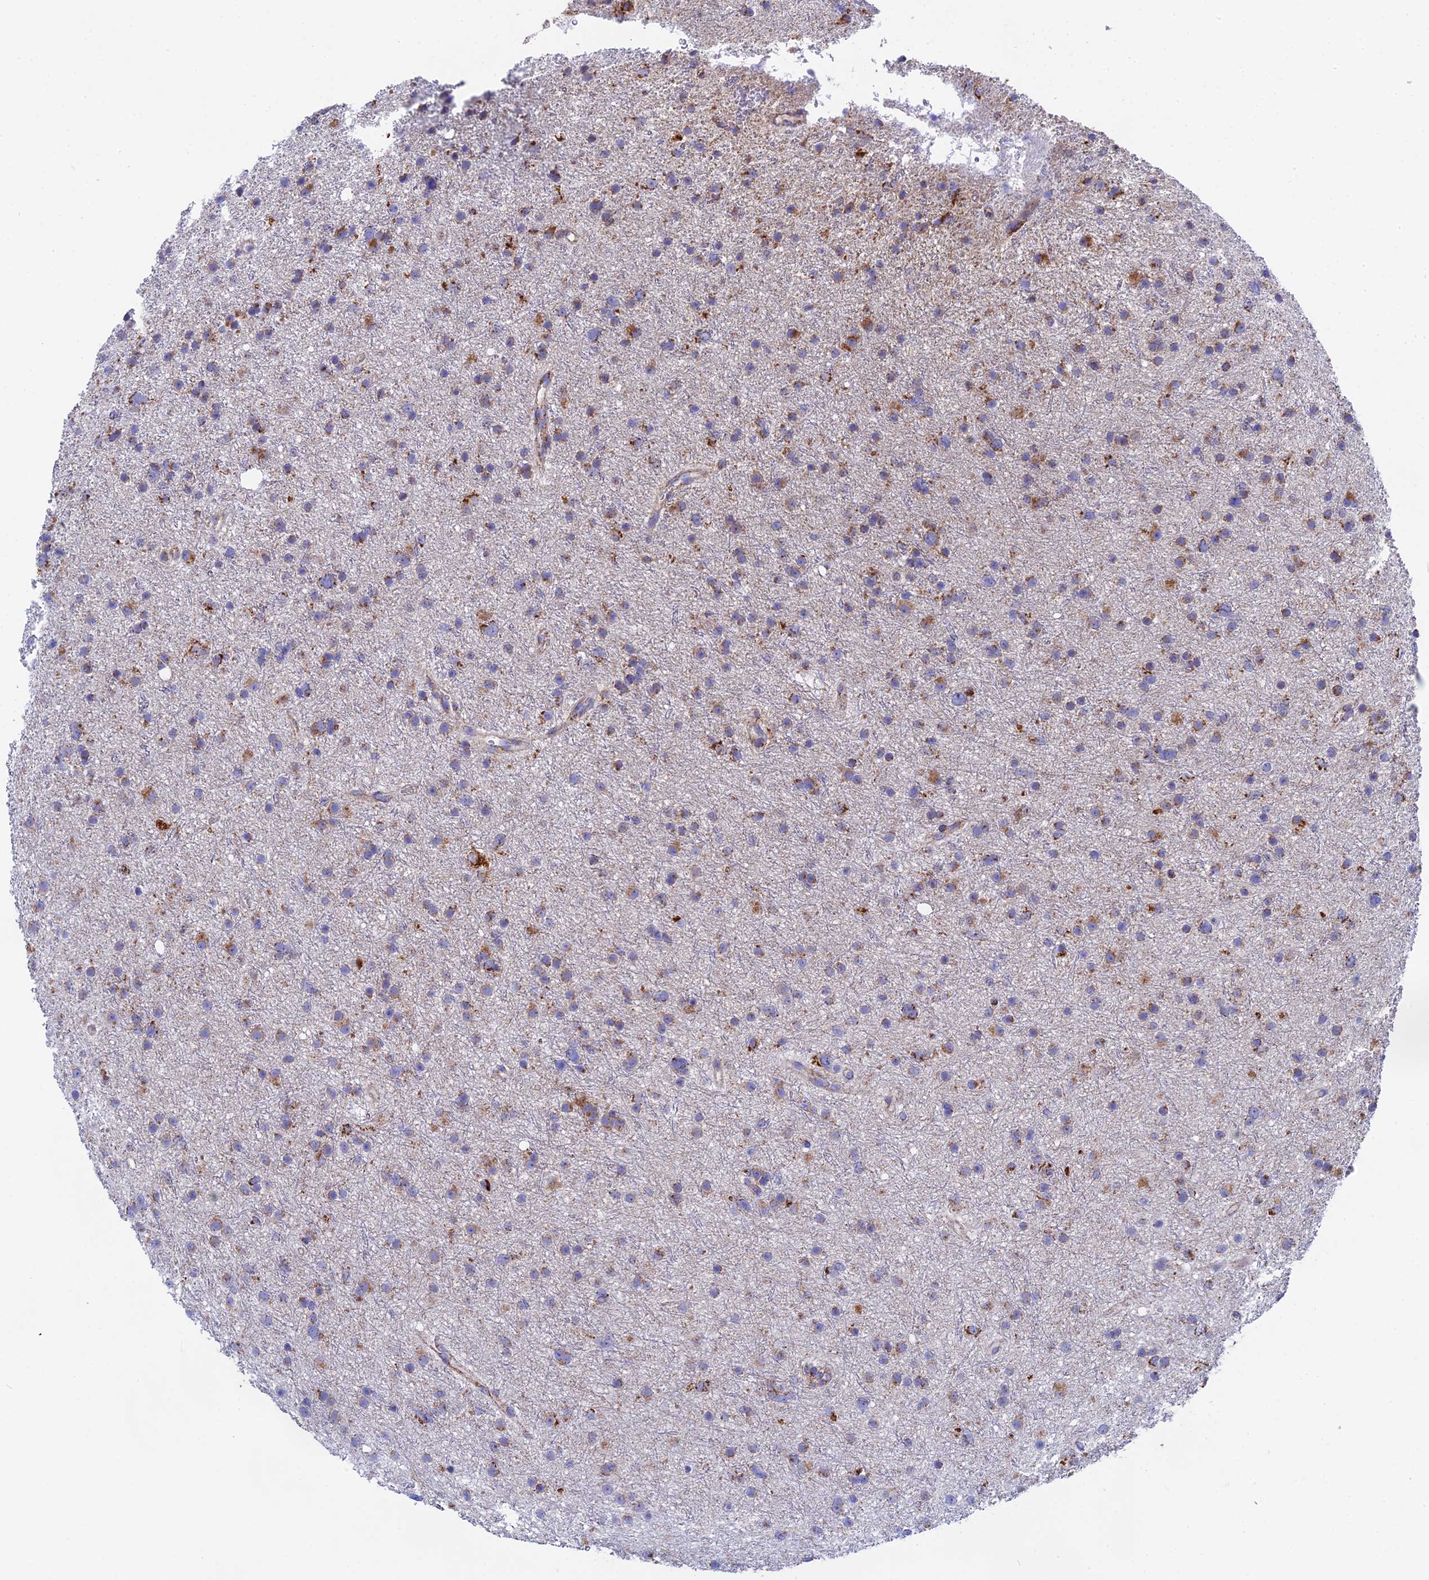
{"staining": {"intensity": "moderate", "quantity": "25%-75%", "location": "cytoplasmic/membranous"}, "tissue": "glioma", "cell_type": "Tumor cells", "image_type": "cancer", "snomed": [{"axis": "morphology", "description": "Glioma, malignant, Low grade"}, {"axis": "topography", "description": "Cerebral cortex"}], "caption": "A medium amount of moderate cytoplasmic/membranous staining is present in about 25%-75% of tumor cells in malignant glioma (low-grade) tissue. (Brightfield microscopy of DAB IHC at high magnification).", "gene": "NDUFA5", "patient": {"sex": "female", "age": 39}}